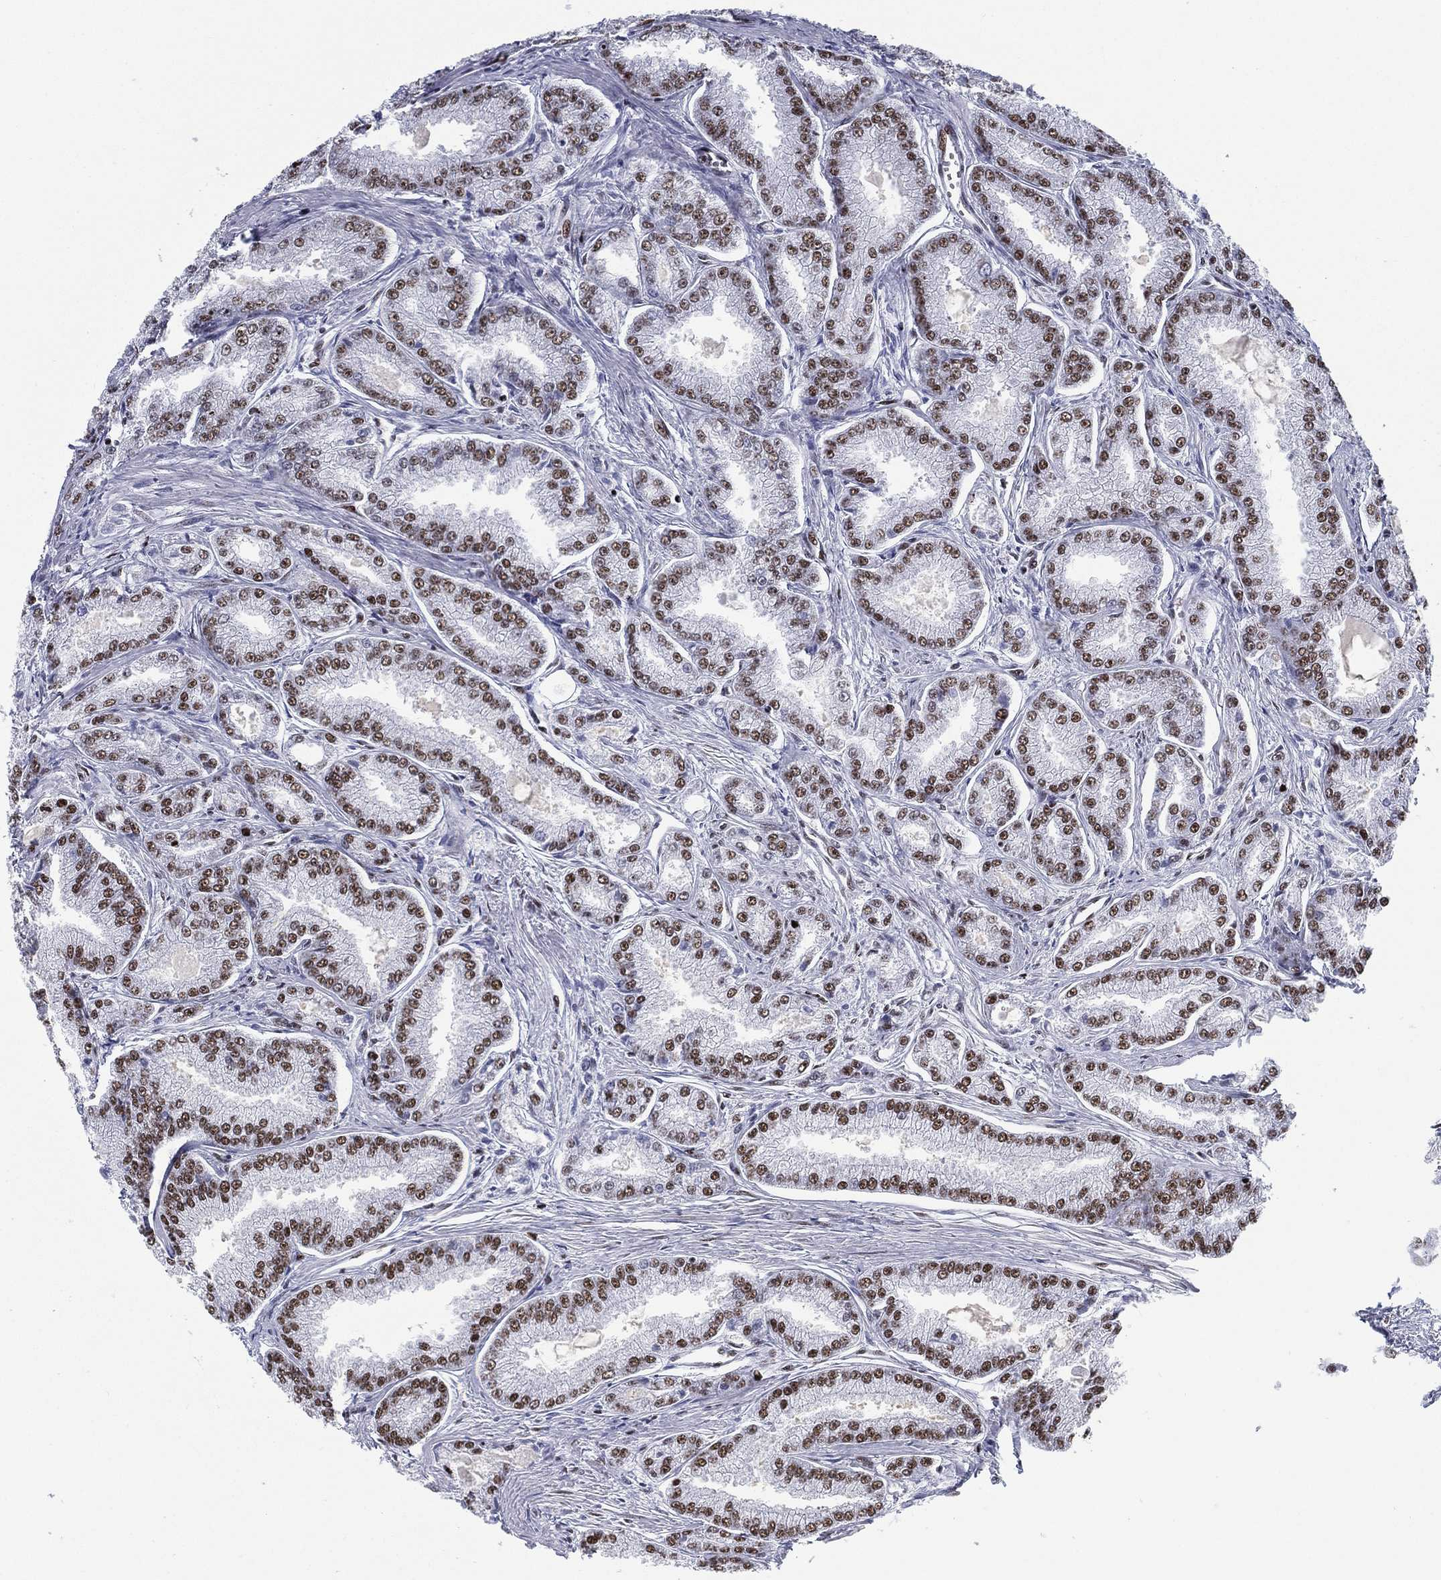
{"staining": {"intensity": "moderate", "quantity": ">75%", "location": "nuclear"}, "tissue": "prostate cancer", "cell_type": "Tumor cells", "image_type": "cancer", "snomed": [{"axis": "morphology", "description": "Adenocarcinoma, NOS"}, {"axis": "morphology", "description": "Adenocarcinoma, High grade"}, {"axis": "topography", "description": "Prostate"}], "caption": "Immunohistochemistry (DAB) staining of human prostate cancer reveals moderate nuclear protein positivity in about >75% of tumor cells. (DAB IHC, brown staining for protein, blue staining for nuclei).", "gene": "CYB561D2", "patient": {"sex": "male", "age": 70}}